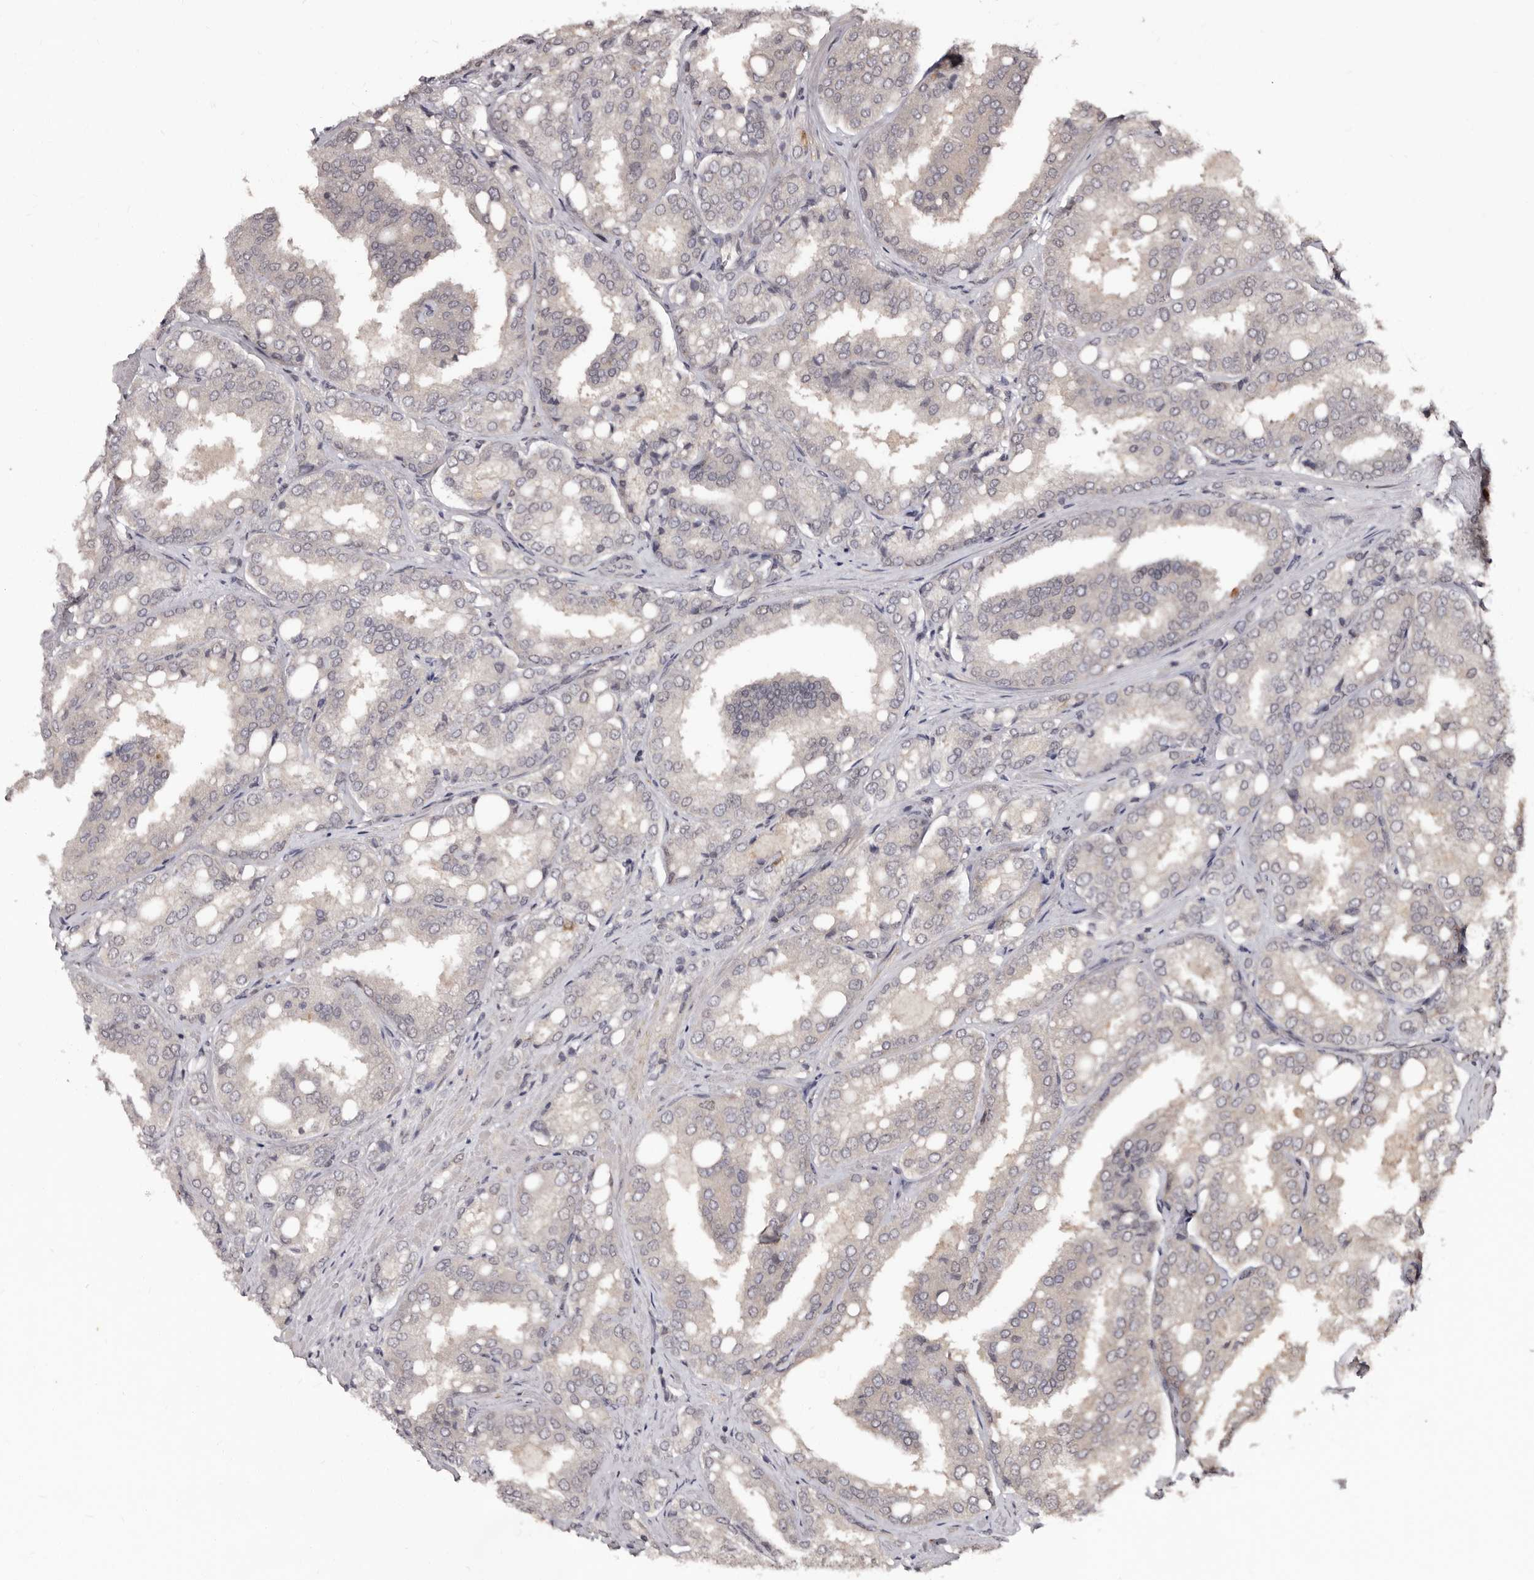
{"staining": {"intensity": "negative", "quantity": "none", "location": "none"}, "tissue": "prostate cancer", "cell_type": "Tumor cells", "image_type": "cancer", "snomed": [{"axis": "morphology", "description": "Adenocarcinoma, High grade"}, {"axis": "topography", "description": "Prostate"}], "caption": "High magnification brightfield microscopy of prostate cancer (high-grade adenocarcinoma) stained with DAB (brown) and counterstained with hematoxylin (blue): tumor cells show no significant expression.", "gene": "TBC1D22B", "patient": {"sex": "male", "age": 50}}